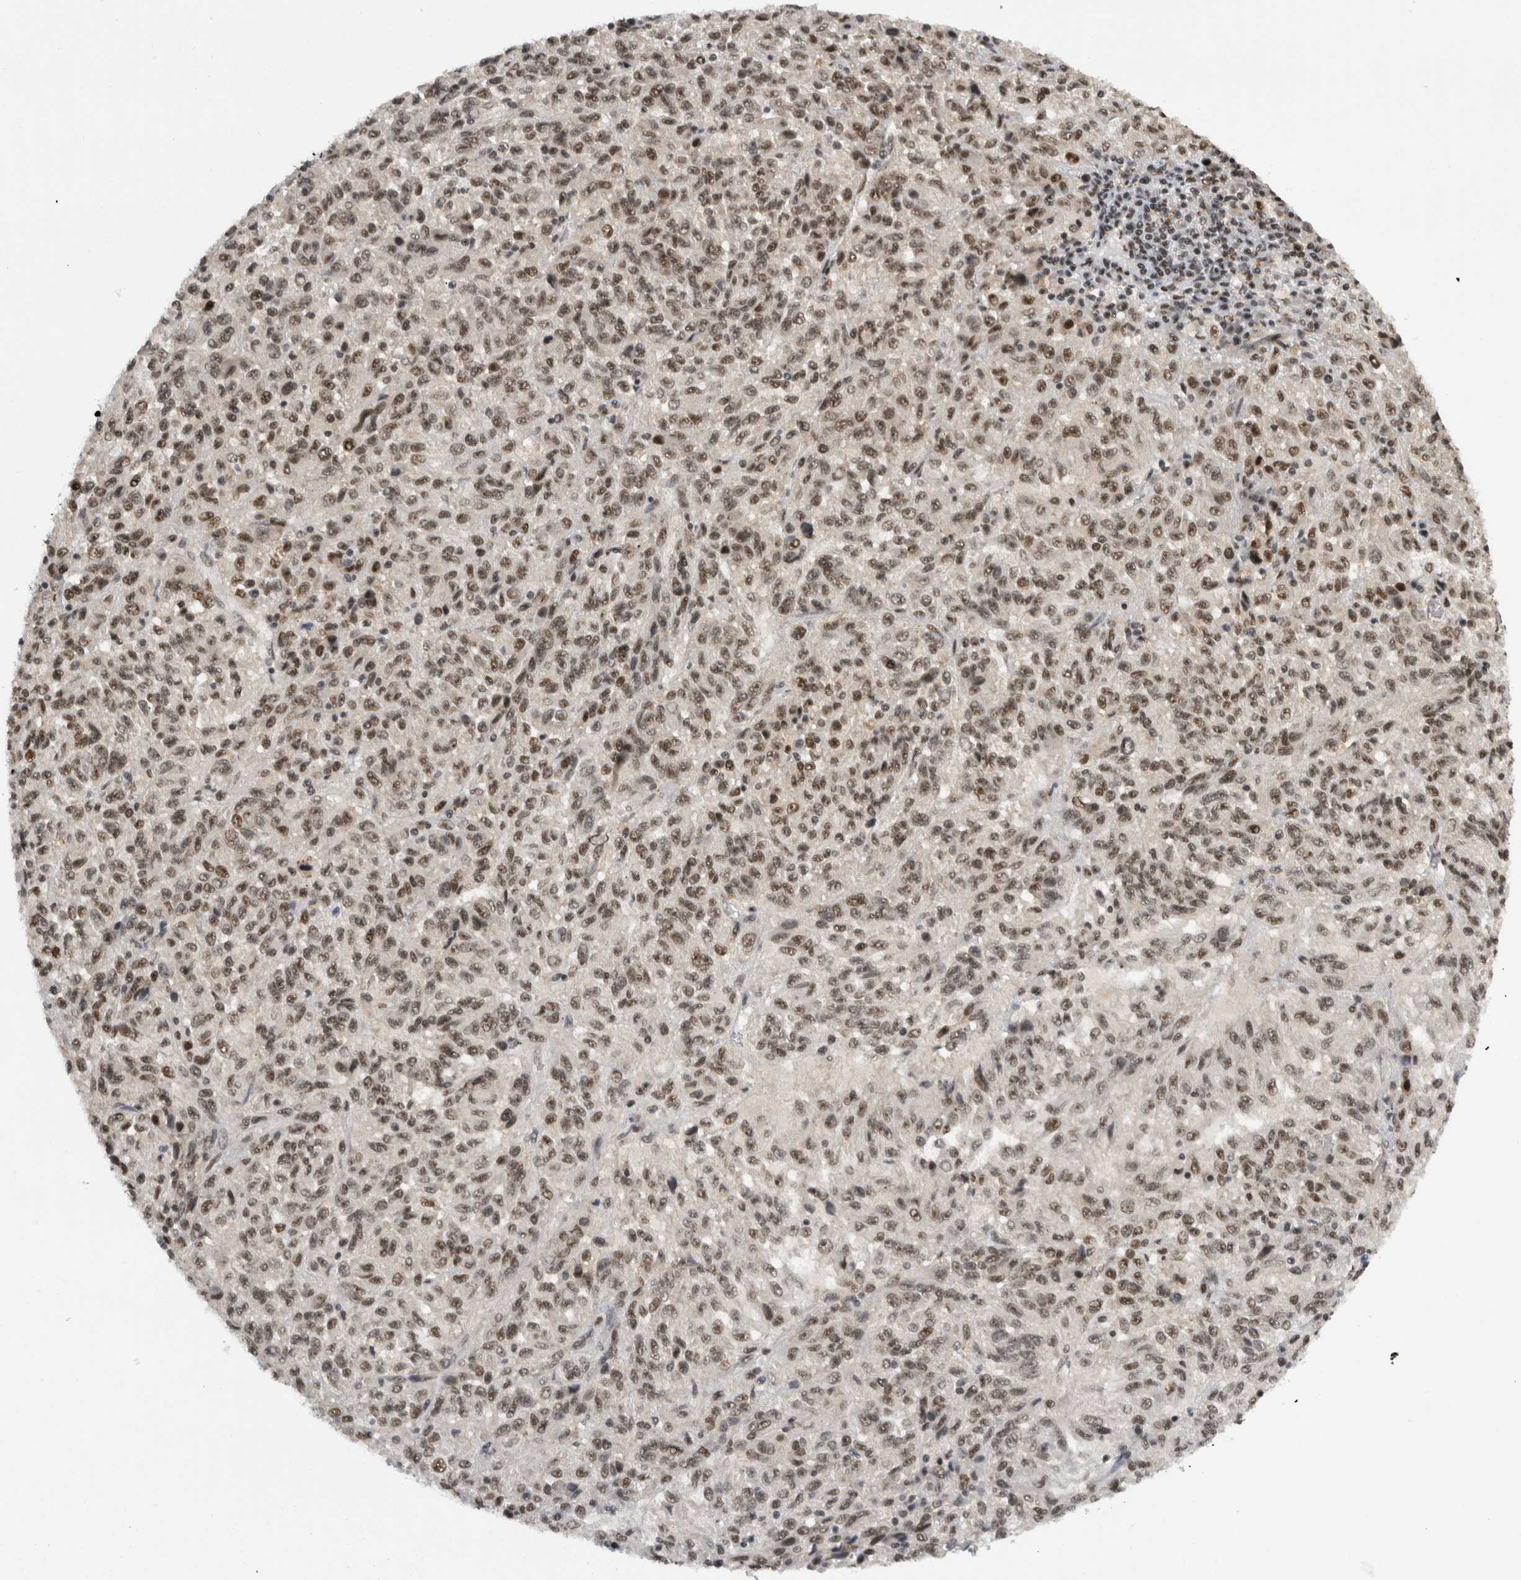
{"staining": {"intensity": "moderate", "quantity": ">75%", "location": "nuclear"}, "tissue": "melanoma", "cell_type": "Tumor cells", "image_type": "cancer", "snomed": [{"axis": "morphology", "description": "Malignant melanoma, Metastatic site"}, {"axis": "topography", "description": "Lung"}], "caption": "Immunohistochemical staining of melanoma displays moderate nuclear protein staining in about >75% of tumor cells. Nuclei are stained in blue.", "gene": "ZSCAN2", "patient": {"sex": "male", "age": 64}}